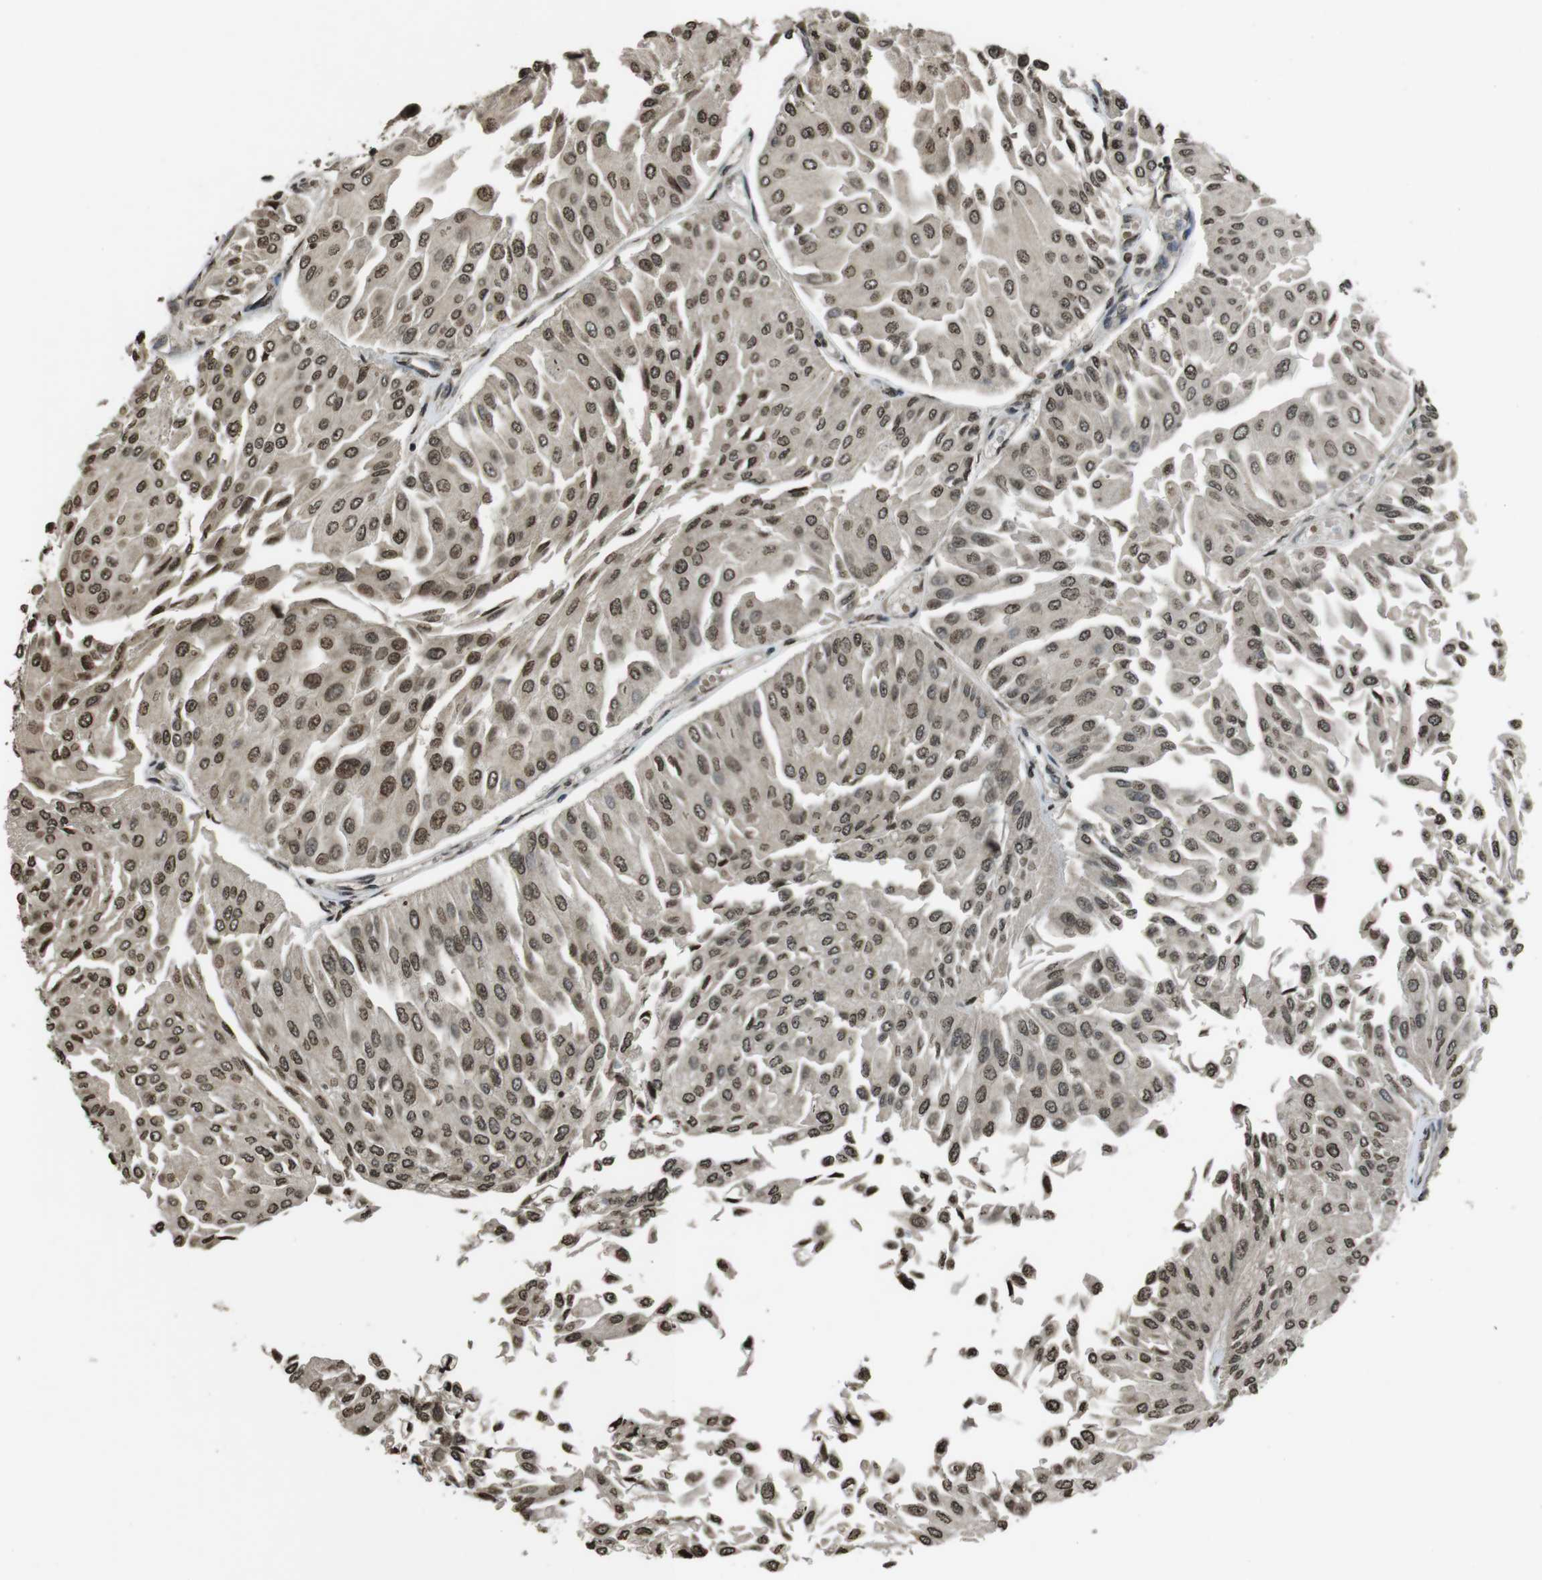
{"staining": {"intensity": "moderate", "quantity": ">75%", "location": "cytoplasmic/membranous,nuclear"}, "tissue": "urothelial cancer", "cell_type": "Tumor cells", "image_type": "cancer", "snomed": [{"axis": "morphology", "description": "Urothelial carcinoma, Low grade"}, {"axis": "topography", "description": "Urinary bladder"}], "caption": "Immunohistochemistry photomicrograph of urothelial cancer stained for a protein (brown), which demonstrates medium levels of moderate cytoplasmic/membranous and nuclear positivity in approximately >75% of tumor cells.", "gene": "MAF", "patient": {"sex": "male", "age": 67}}